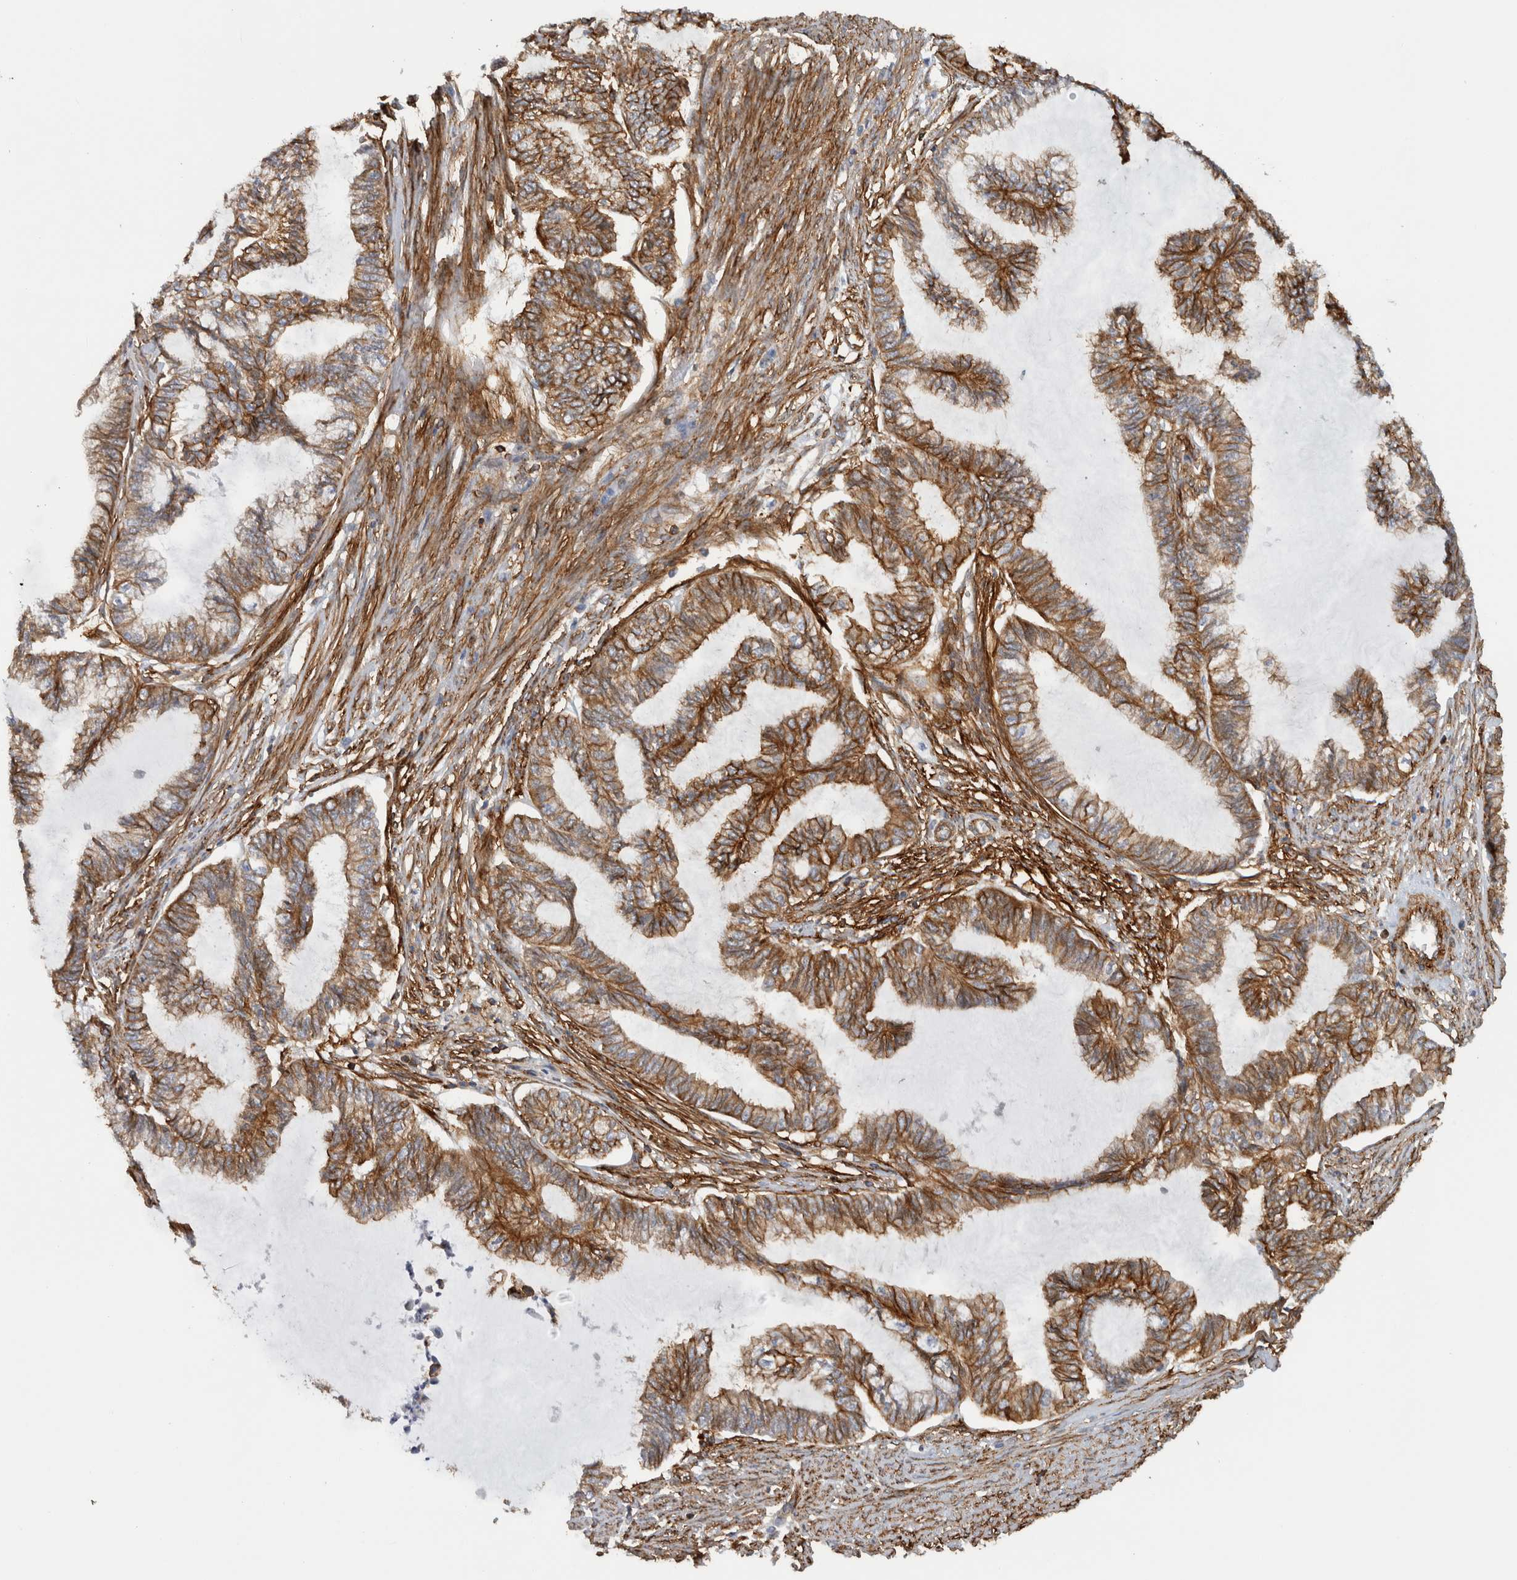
{"staining": {"intensity": "moderate", "quantity": ">75%", "location": "cytoplasmic/membranous"}, "tissue": "endometrial cancer", "cell_type": "Tumor cells", "image_type": "cancer", "snomed": [{"axis": "morphology", "description": "Adenocarcinoma, NOS"}, {"axis": "topography", "description": "Endometrium"}], "caption": "Protein staining displays moderate cytoplasmic/membranous expression in about >75% of tumor cells in endometrial adenocarcinoma.", "gene": "AHNAK", "patient": {"sex": "female", "age": 86}}